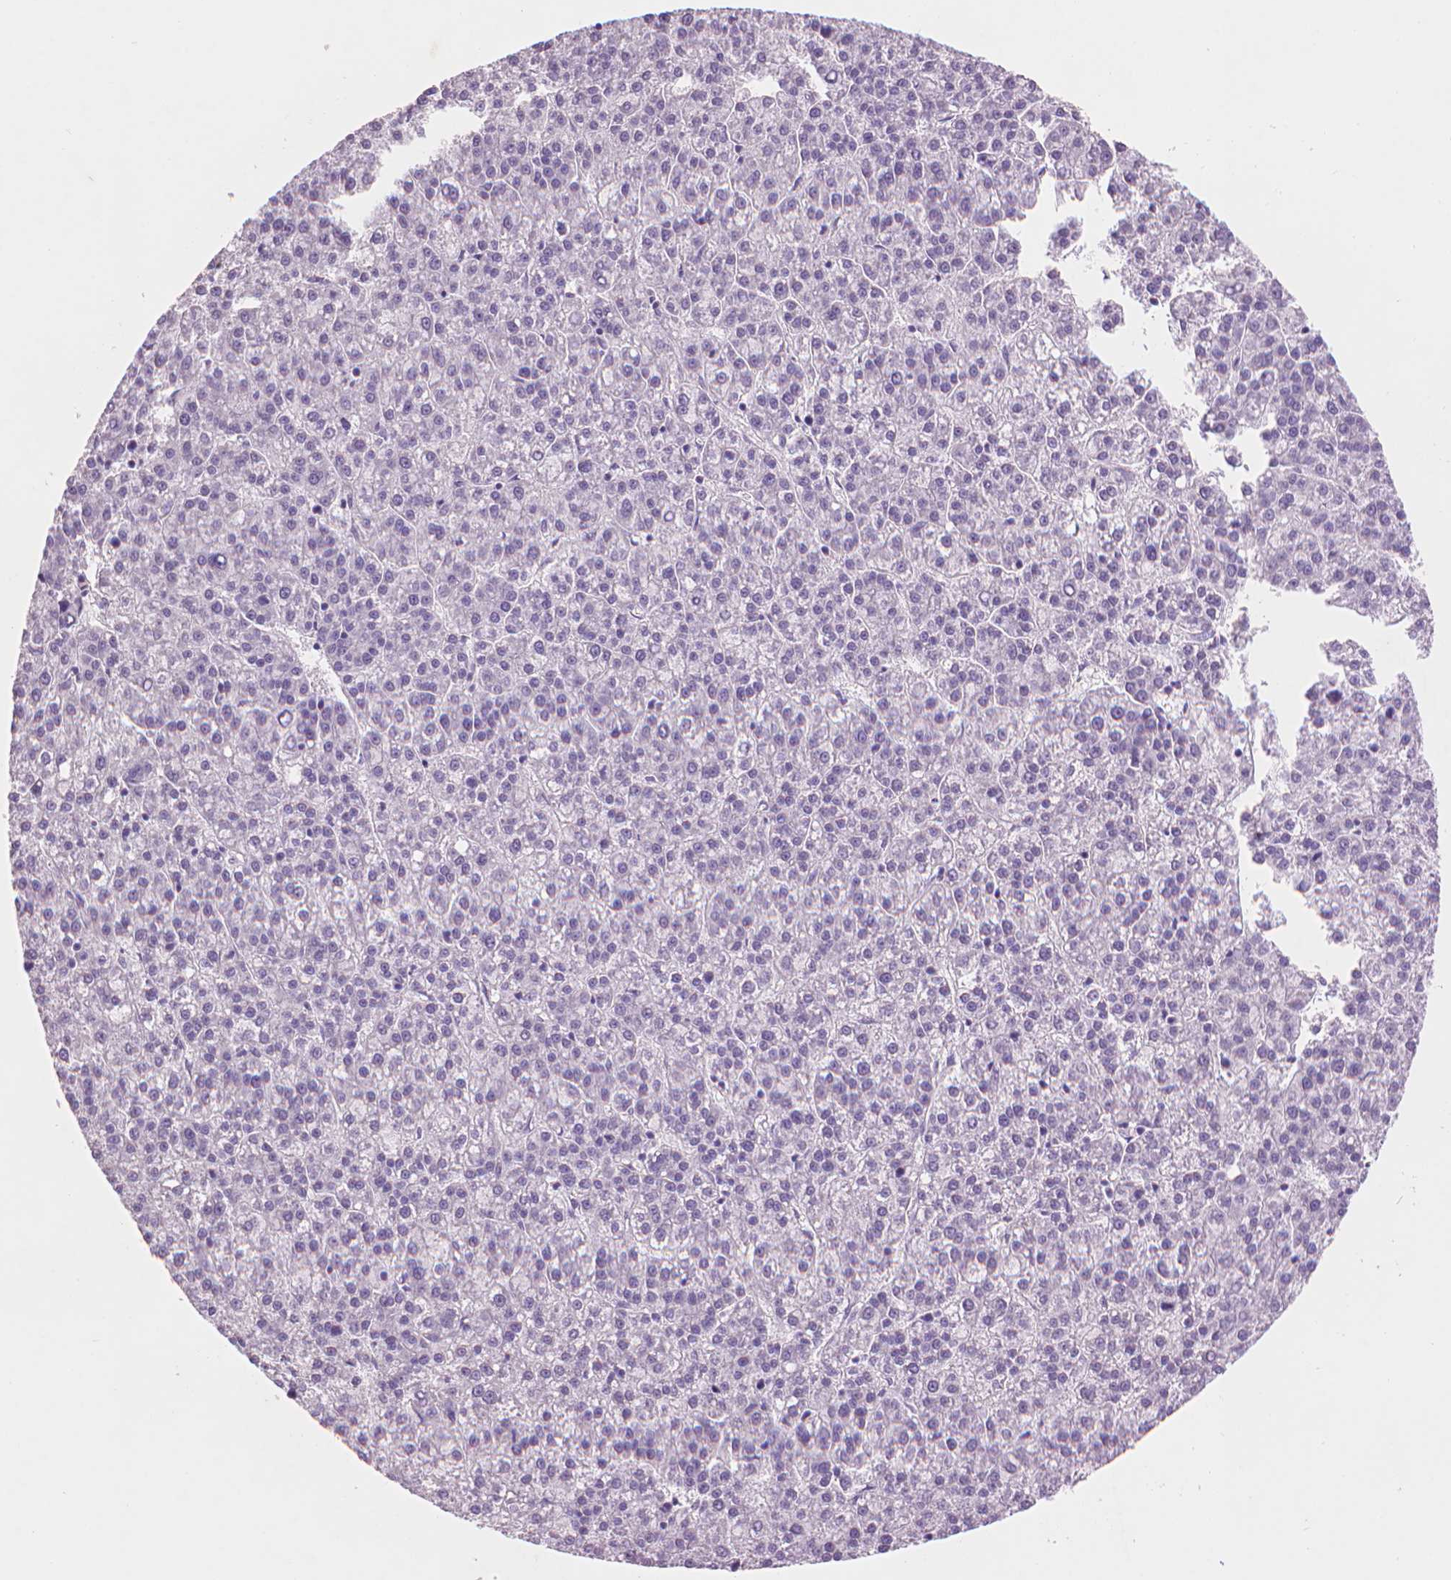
{"staining": {"intensity": "negative", "quantity": "none", "location": "none"}, "tissue": "liver cancer", "cell_type": "Tumor cells", "image_type": "cancer", "snomed": [{"axis": "morphology", "description": "Carcinoma, Hepatocellular, NOS"}, {"axis": "topography", "description": "Liver"}], "caption": "This is an immunohistochemistry (IHC) micrograph of liver cancer (hepatocellular carcinoma). There is no positivity in tumor cells.", "gene": "ENO2", "patient": {"sex": "female", "age": 58}}